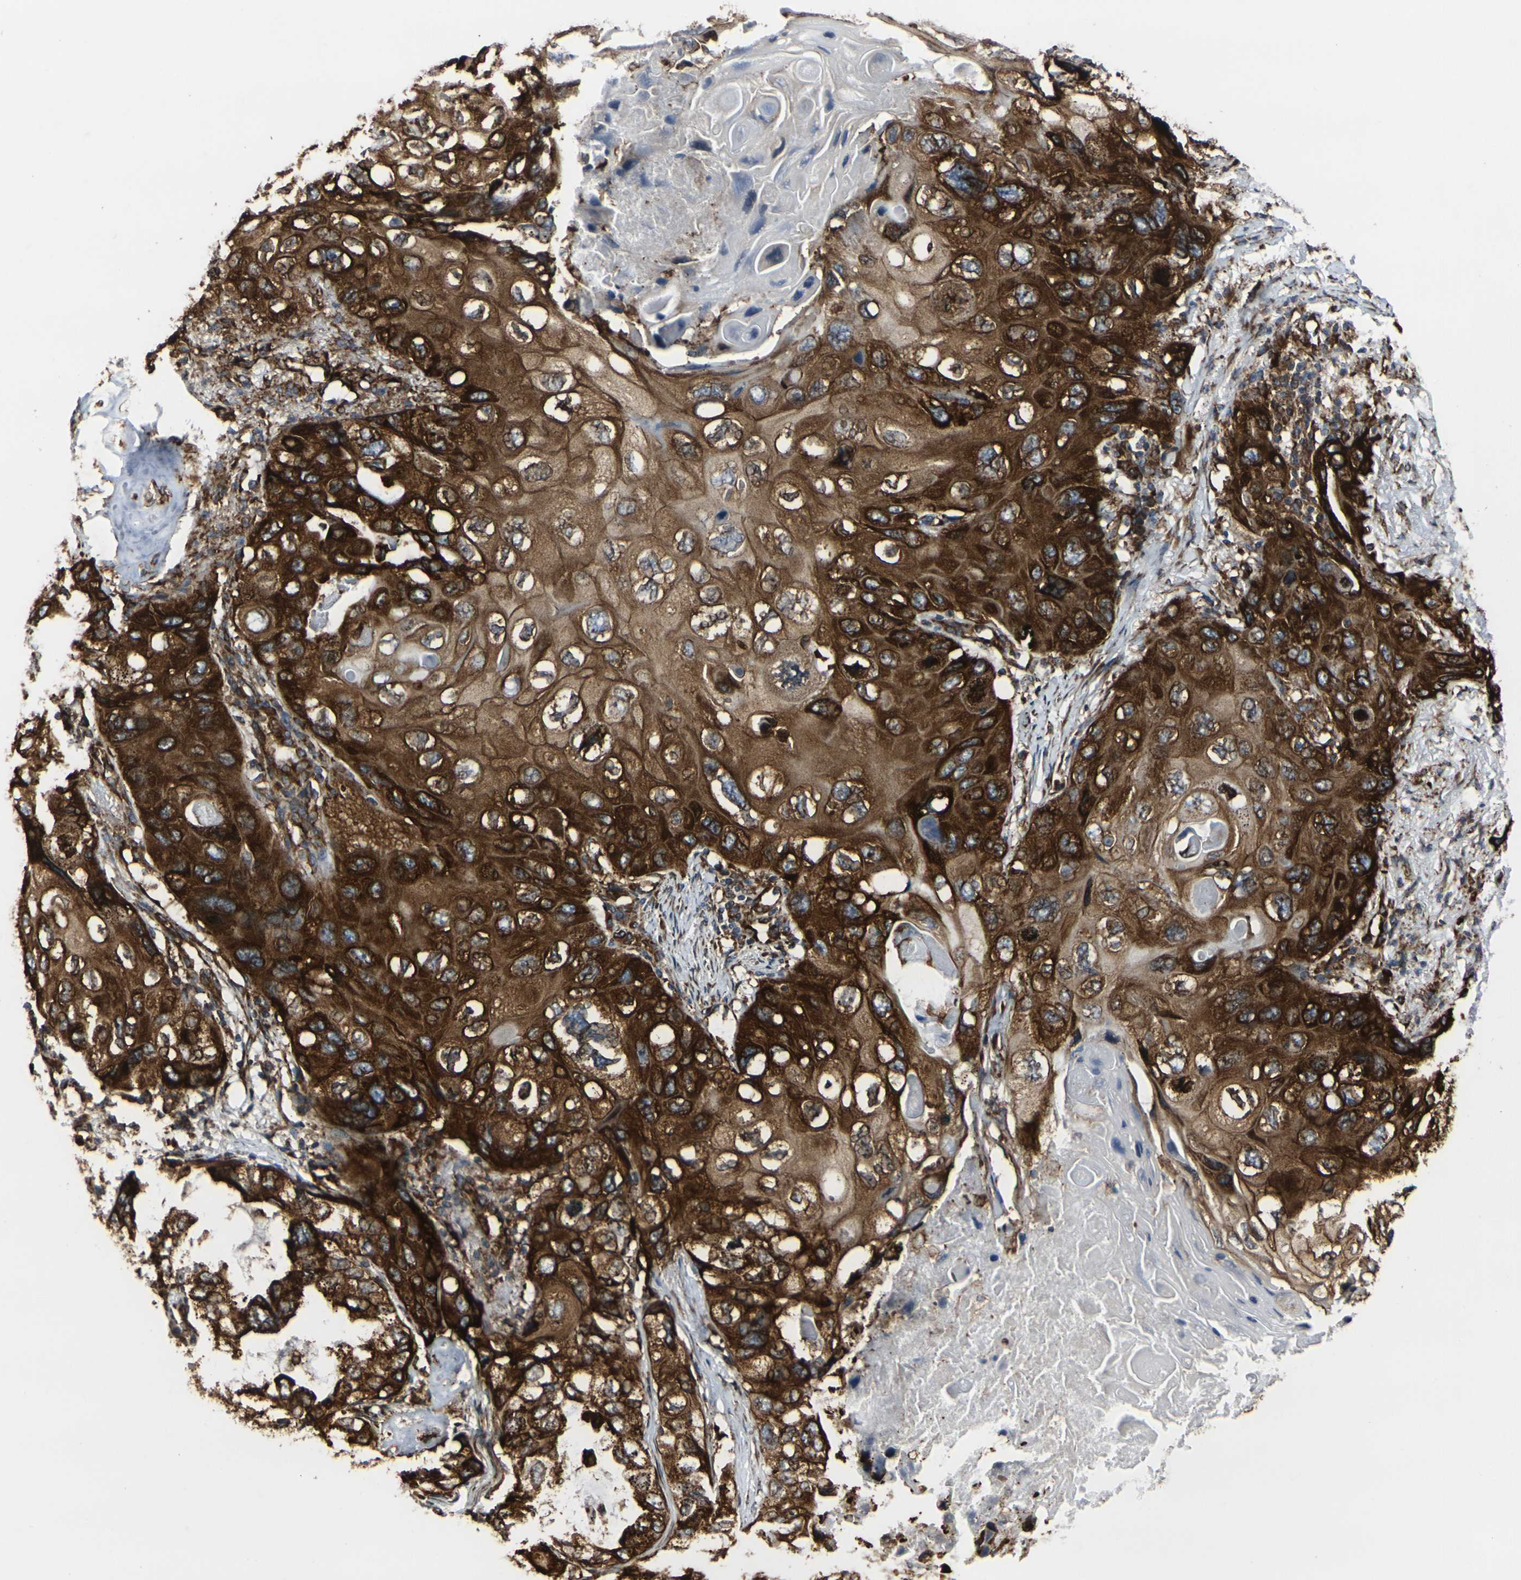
{"staining": {"intensity": "strong", "quantity": ">75%", "location": "cytoplasmic/membranous"}, "tissue": "lung cancer", "cell_type": "Tumor cells", "image_type": "cancer", "snomed": [{"axis": "morphology", "description": "Squamous cell carcinoma, NOS"}, {"axis": "topography", "description": "Lung"}], "caption": "IHC histopathology image of neoplastic tissue: human lung cancer (squamous cell carcinoma) stained using immunohistochemistry reveals high levels of strong protein expression localized specifically in the cytoplasmic/membranous of tumor cells, appearing as a cytoplasmic/membranous brown color.", "gene": "MARCHF2", "patient": {"sex": "female", "age": 73}}